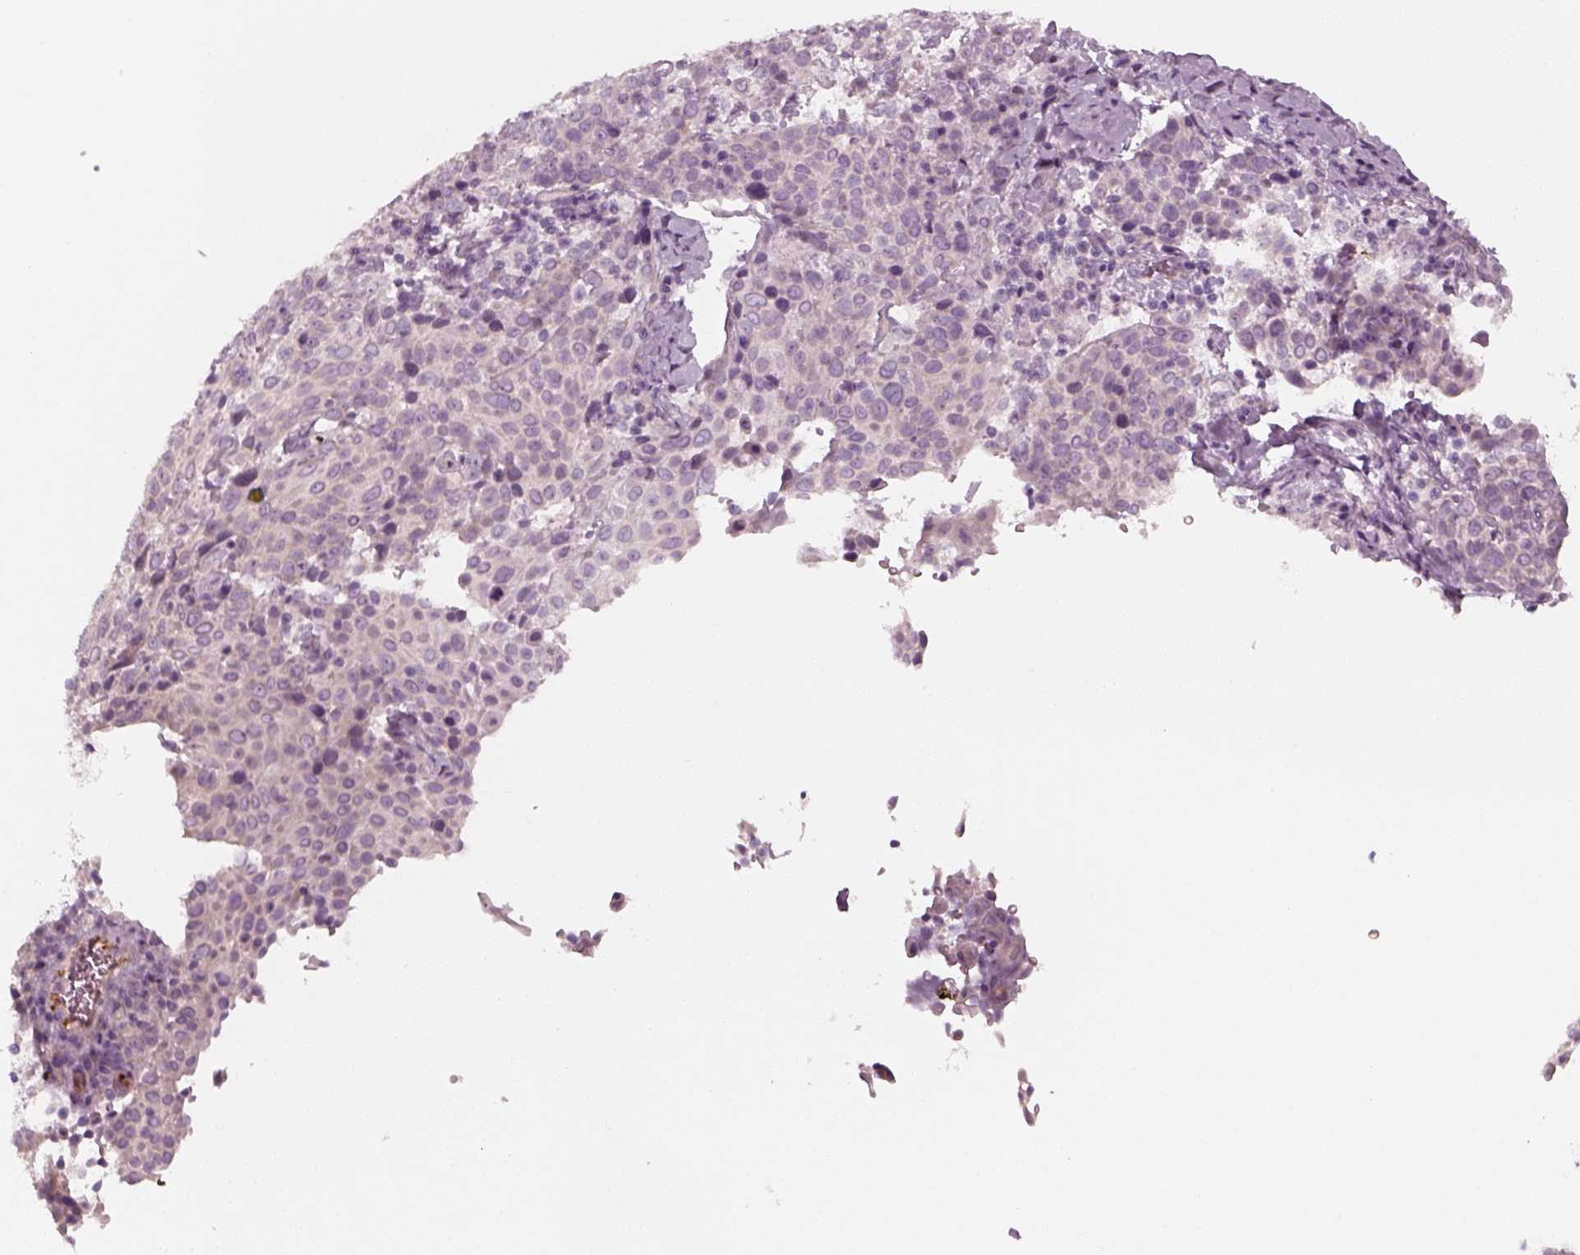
{"staining": {"intensity": "negative", "quantity": "none", "location": "none"}, "tissue": "cervical cancer", "cell_type": "Tumor cells", "image_type": "cancer", "snomed": [{"axis": "morphology", "description": "Squamous cell carcinoma, NOS"}, {"axis": "topography", "description": "Cervix"}], "caption": "Histopathology image shows no significant protein staining in tumor cells of cervical squamous cell carcinoma.", "gene": "PNMT", "patient": {"sex": "female", "age": 61}}